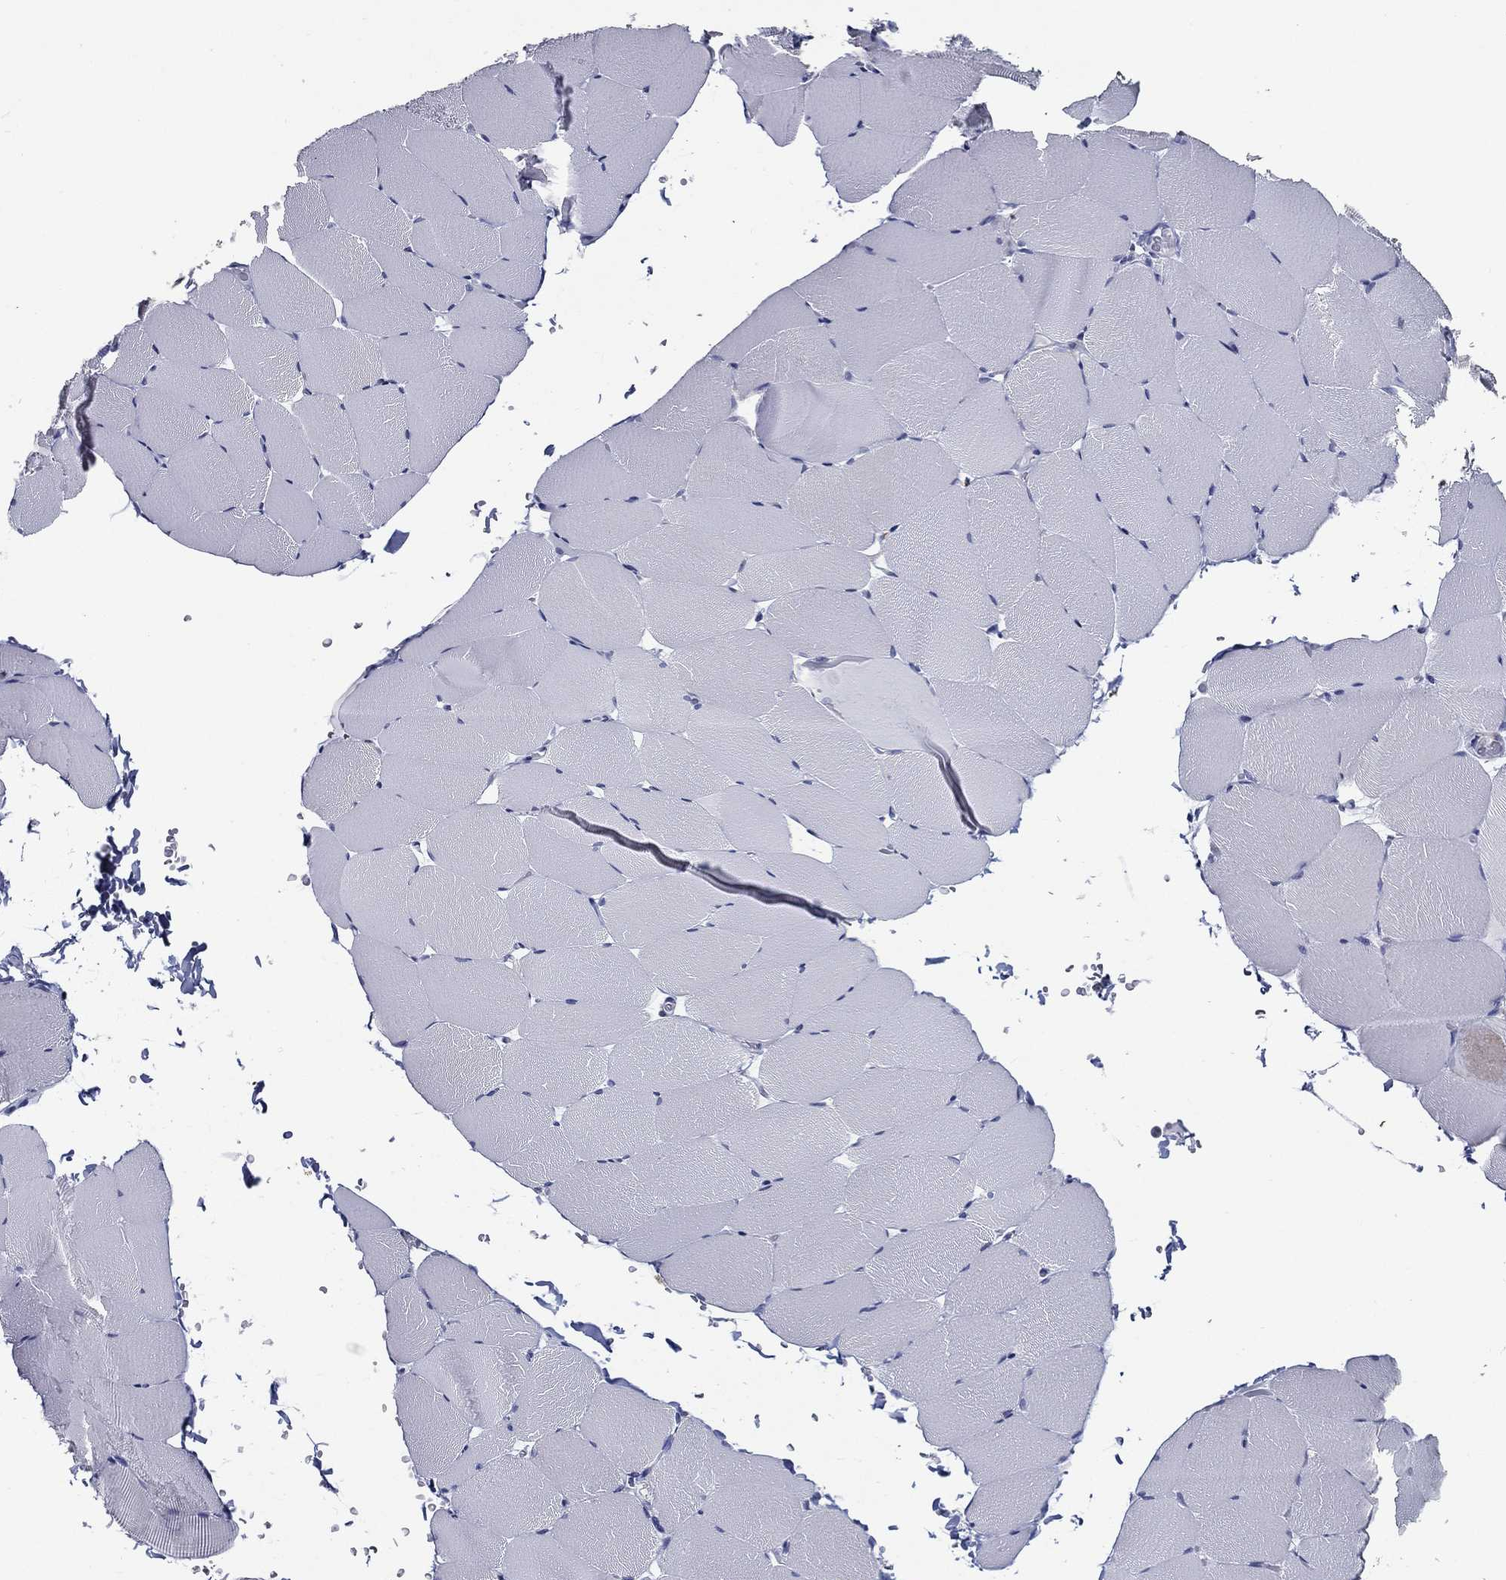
{"staining": {"intensity": "negative", "quantity": "none", "location": "none"}, "tissue": "skeletal muscle", "cell_type": "Myocytes", "image_type": "normal", "snomed": [{"axis": "morphology", "description": "Normal tissue, NOS"}, {"axis": "topography", "description": "Skeletal muscle"}], "caption": "This micrograph is of normal skeletal muscle stained with immunohistochemistry (IHC) to label a protein in brown with the nuclei are counter-stained blue. There is no staining in myocytes. The staining was performed using DAB to visualize the protein expression in brown, while the nuclei were stained in blue with hematoxylin (Magnification: 20x).", "gene": "SFXN1", "patient": {"sex": "female", "age": 37}}